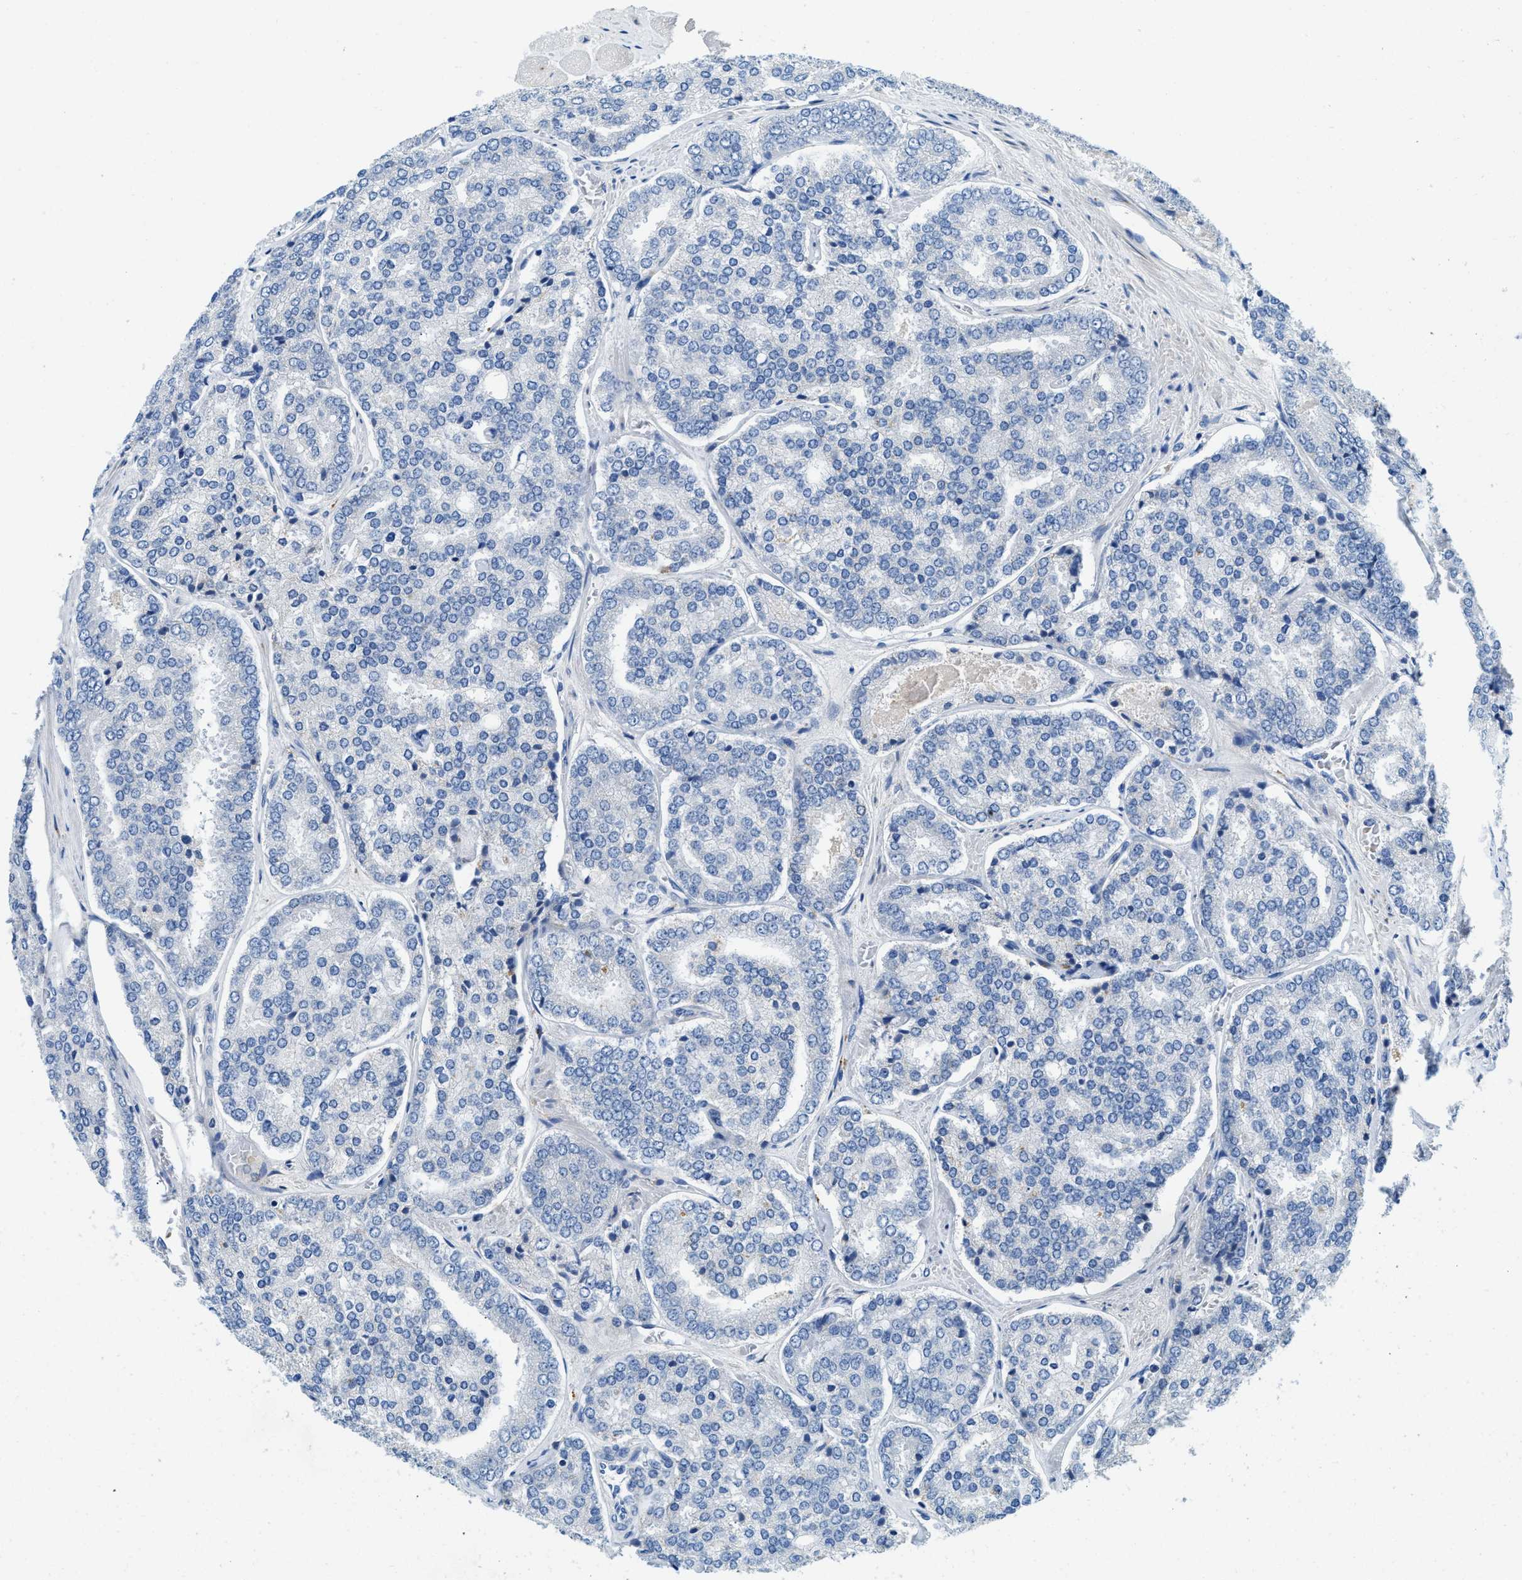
{"staining": {"intensity": "negative", "quantity": "none", "location": "none"}, "tissue": "prostate cancer", "cell_type": "Tumor cells", "image_type": "cancer", "snomed": [{"axis": "morphology", "description": "Adenocarcinoma, High grade"}, {"axis": "topography", "description": "Prostate"}], "caption": "This photomicrograph is of prostate adenocarcinoma (high-grade) stained with IHC to label a protein in brown with the nuclei are counter-stained blue. There is no positivity in tumor cells.", "gene": "TSPAN3", "patient": {"sex": "male", "age": 65}}